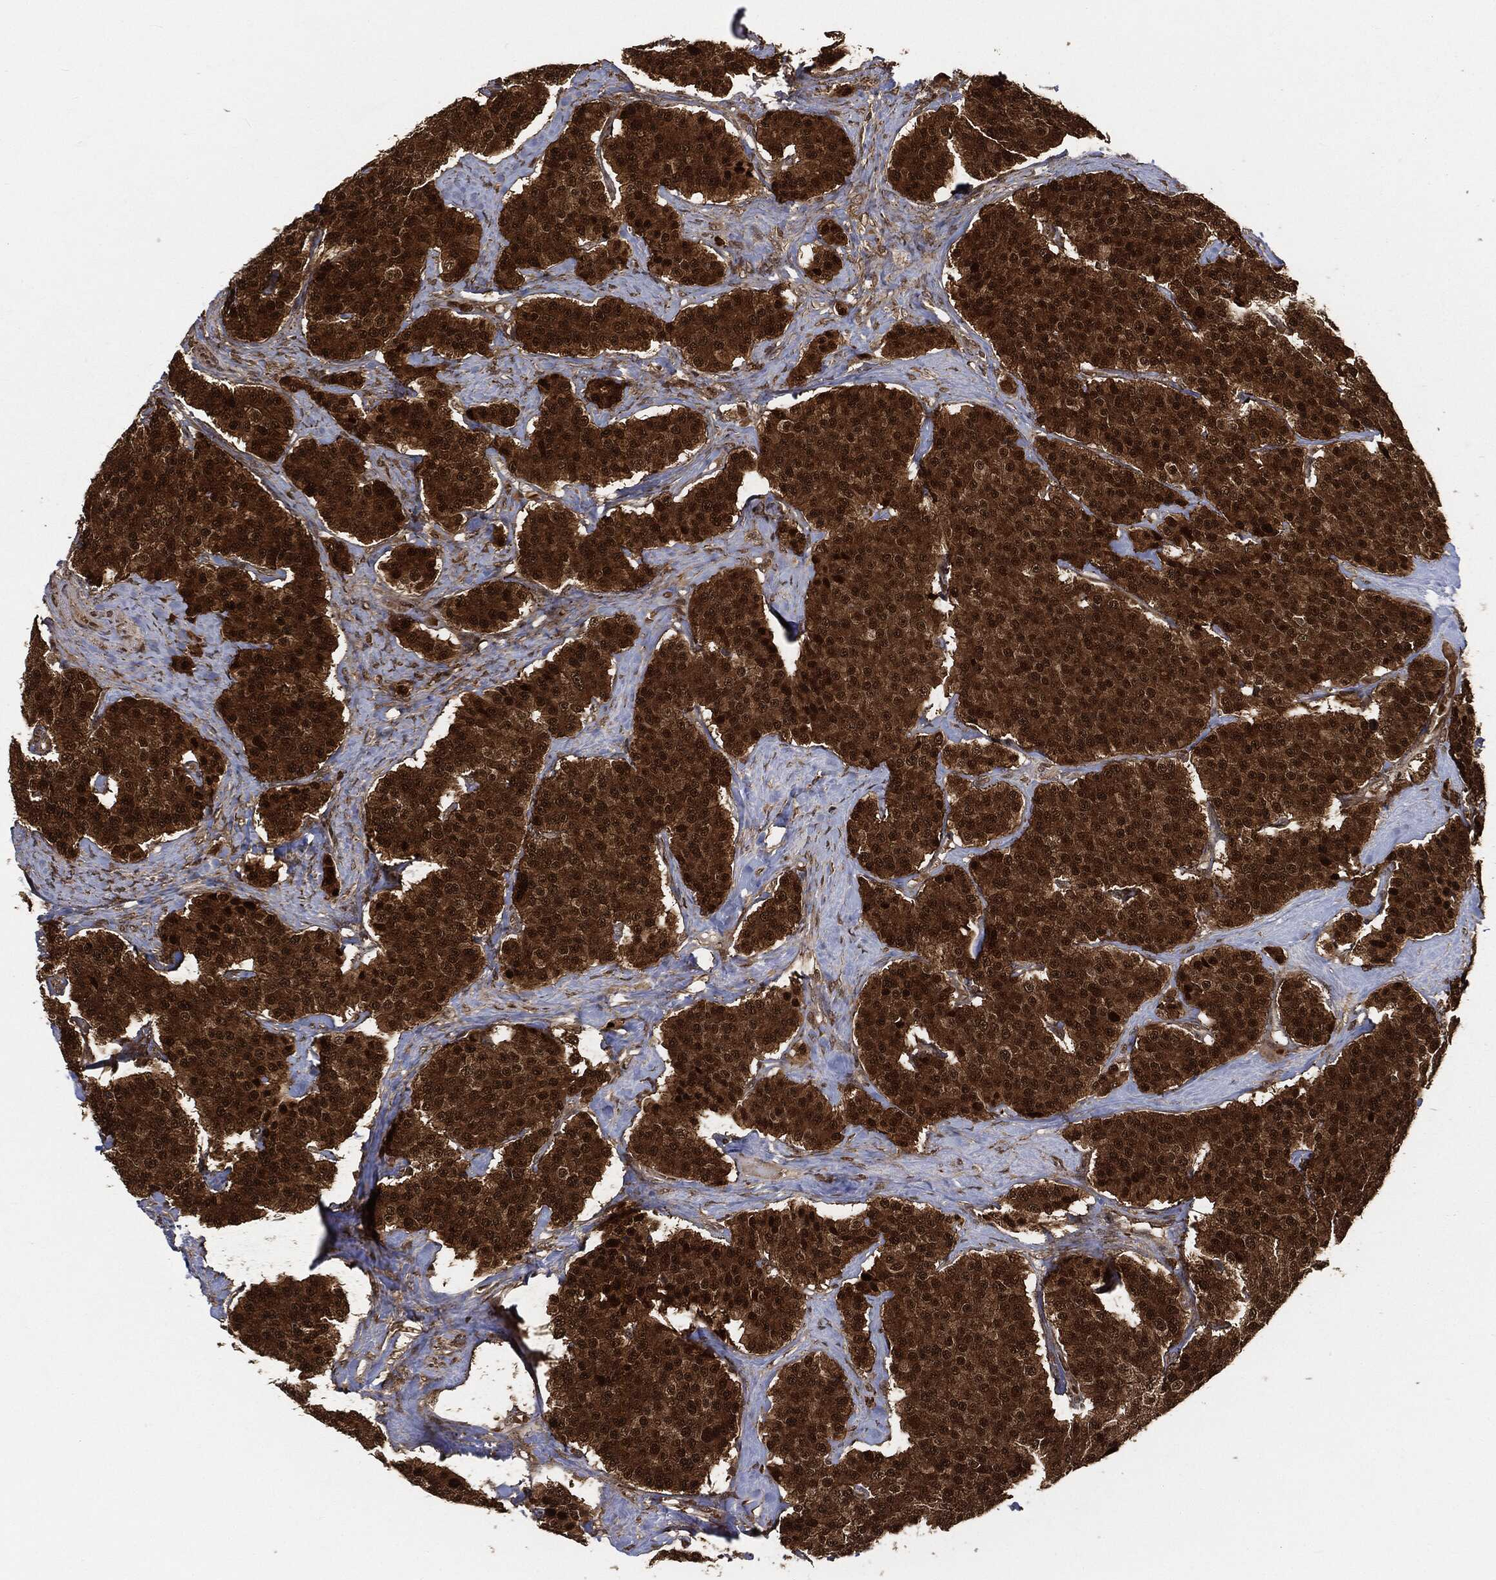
{"staining": {"intensity": "strong", "quantity": ">75%", "location": "cytoplasmic/membranous,nuclear"}, "tissue": "carcinoid", "cell_type": "Tumor cells", "image_type": "cancer", "snomed": [{"axis": "morphology", "description": "Carcinoid, malignant, NOS"}, {"axis": "topography", "description": "Small intestine"}], "caption": "Protein staining of carcinoid tissue shows strong cytoplasmic/membranous and nuclear expression in about >75% of tumor cells.", "gene": "CUTA", "patient": {"sex": "female", "age": 58}}